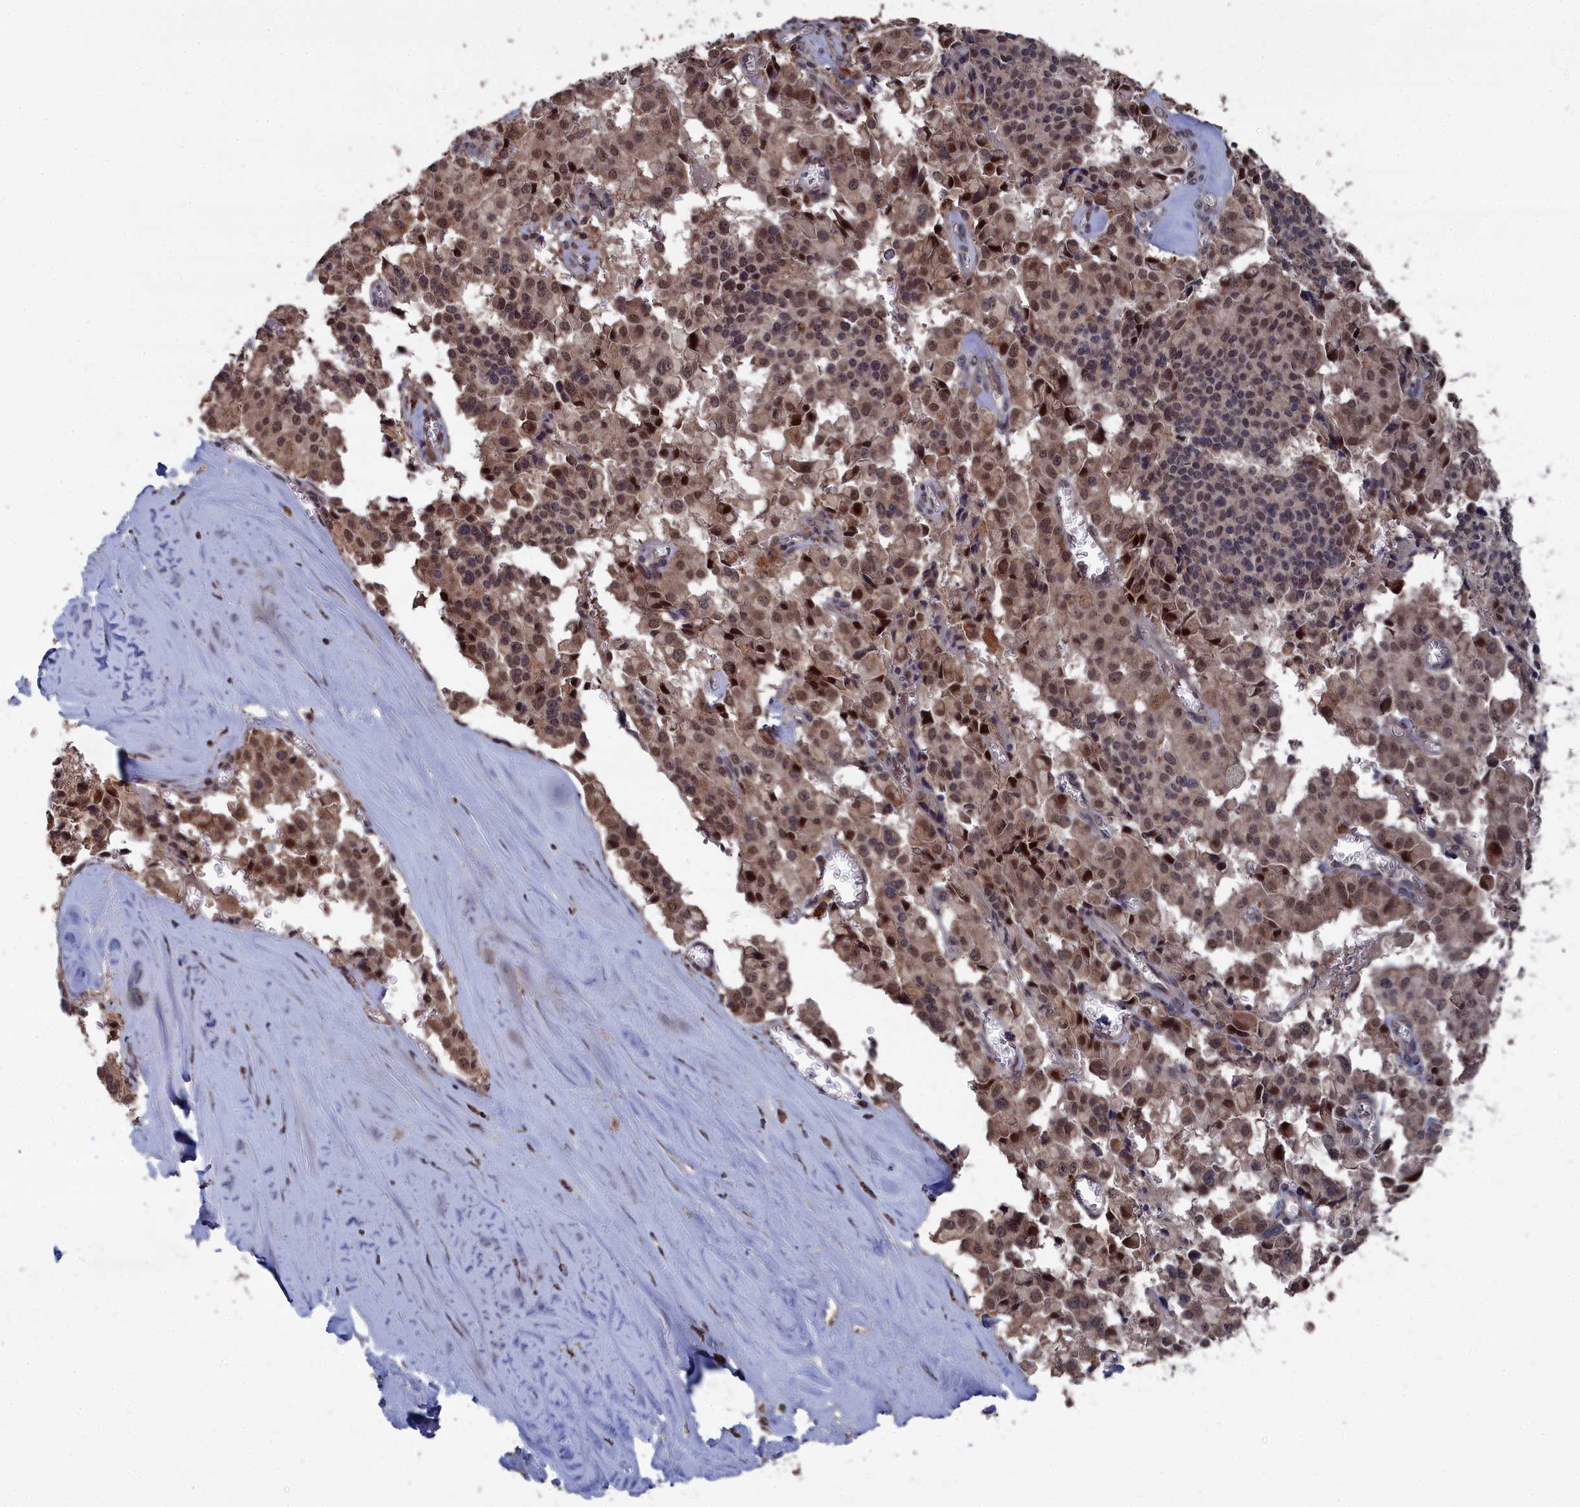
{"staining": {"intensity": "strong", "quantity": ">75%", "location": "nuclear"}, "tissue": "pancreatic cancer", "cell_type": "Tumor cells", "image_type": "cancer", "snomed": [{"axis": "morphology", "description": "Adenocarcinoma, NOS"}, {"axis": "topography", "description": "Pancreas"}], "caption": "This histopathology image reveals pancreatic cancer (adenocarcinoma) stained with immunohistochemistry (IHC) to label a protein in brown. The nuclear of tumor cells show strong positivity for the protein. Nuclei are counter-stained blue.", "gene": "CEACAM21", "patient": {"sex": "male", "age": 65}}